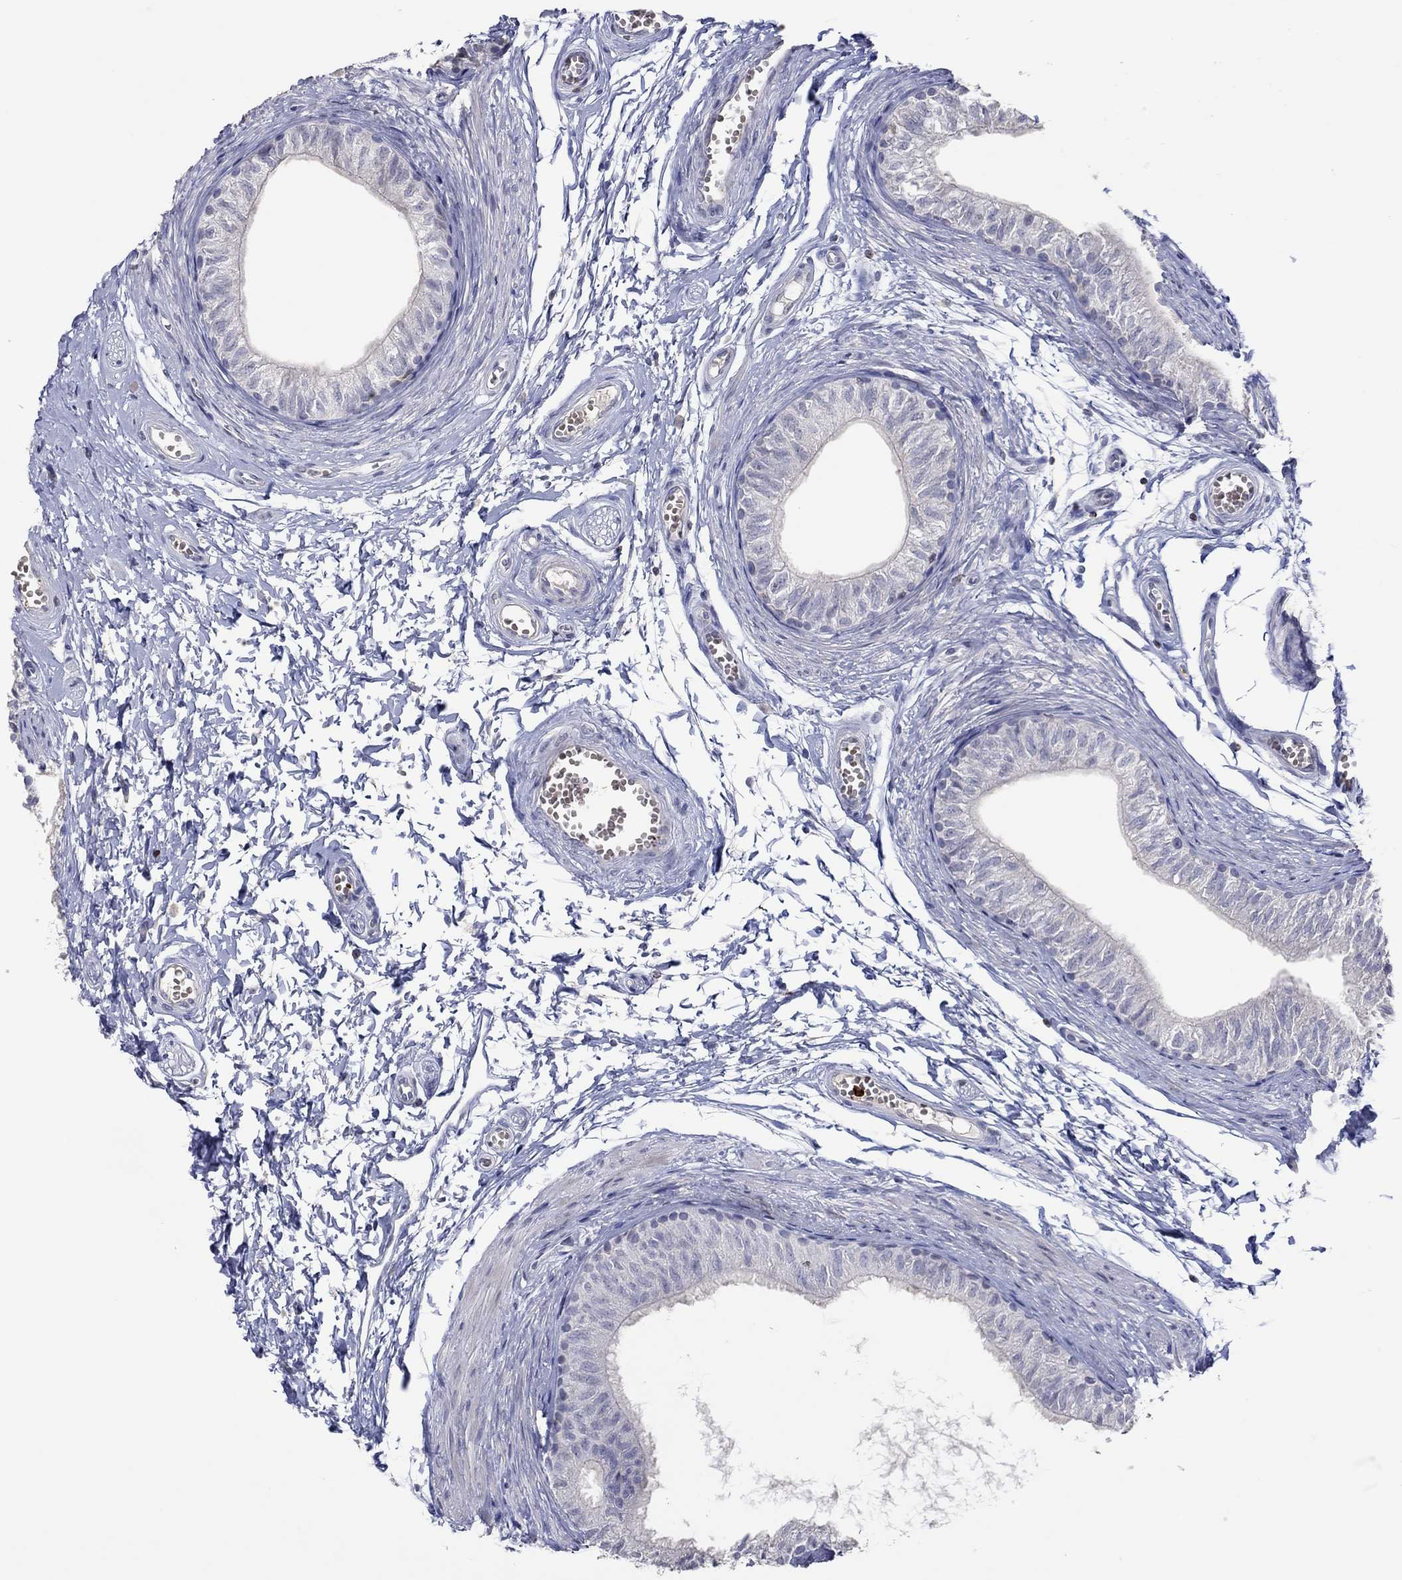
{"staining": {"intensity": "negative", "quantity": "none", "location": "none"}, "tissue": "epididymis", "cell_type": "Glandular cells", "image_type": "normal", "snomed": [{"axis": "morphology", "description": "Normal tissue, NOS"}, {"axis": "topography", "description": "Epididymis"}], "caption": "Immunohistochemistry (IHC) micrograph of benign epididymis stained for a protein (brown), which displays no expression in glandular cells.", "gene": "CCL5", "patient": {"sex": "male", "age": 22}}